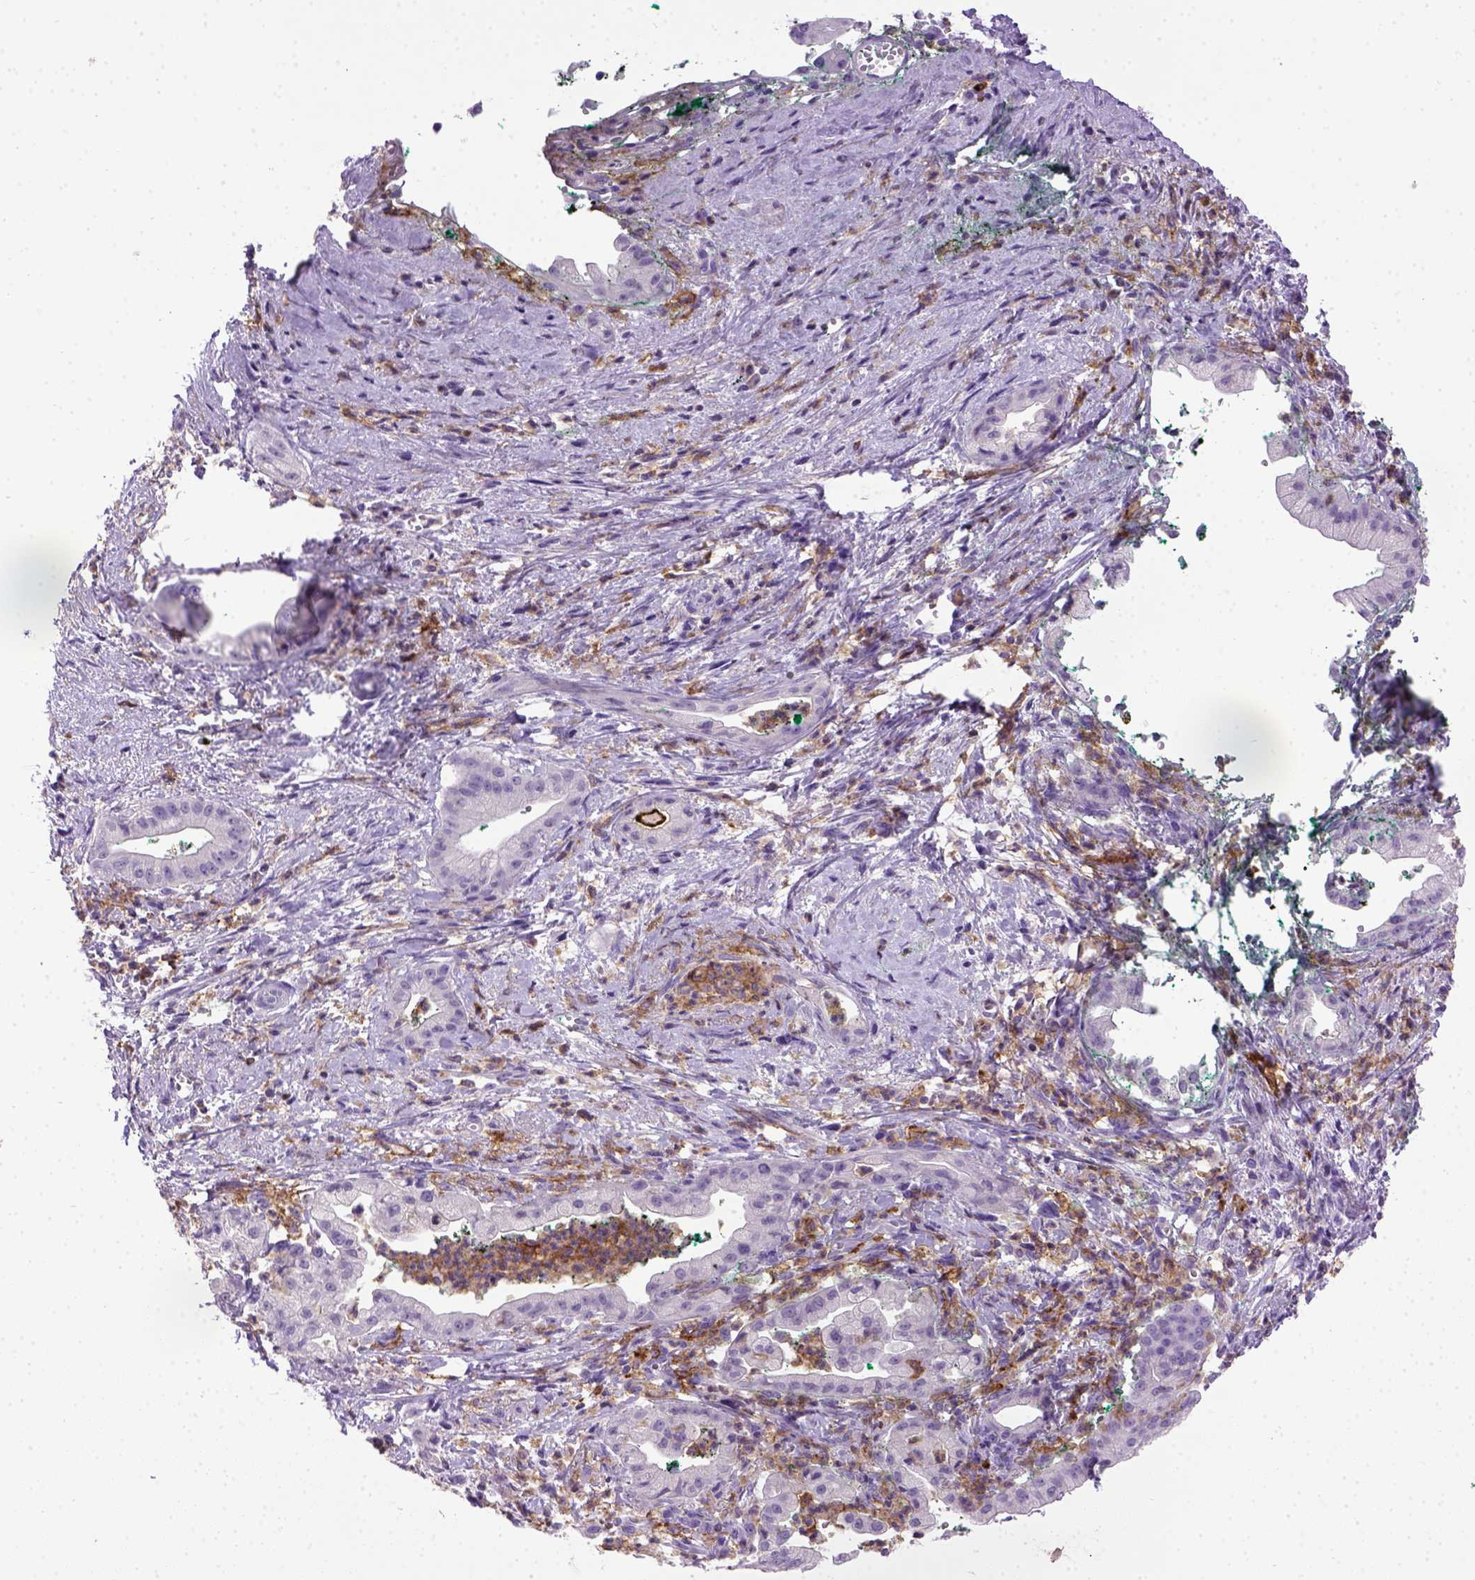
{"staining": {"intensity": "negative", "quantity": "none", "location": "none"}, "tissue": "pancreatic cancer", "cell_type": "Tumor cells", "image_type": "cancer", "snomed": [{"axis": "morphology", "description": "Normal tissue, NOS"}, {"axis": "morphology", "description": "Adenocarcinoma, NOS"}, {"axis": "topography", "description": "Lymph node"}, {"axis": "topography", "description": "Pancreas"}], "caption": "IHC of human pancreatic cancer (adenocarcinoma) shows no expression in tumor cells.", "gene": "ITGAX", "patient": {"sex": "female", "age": 58}}